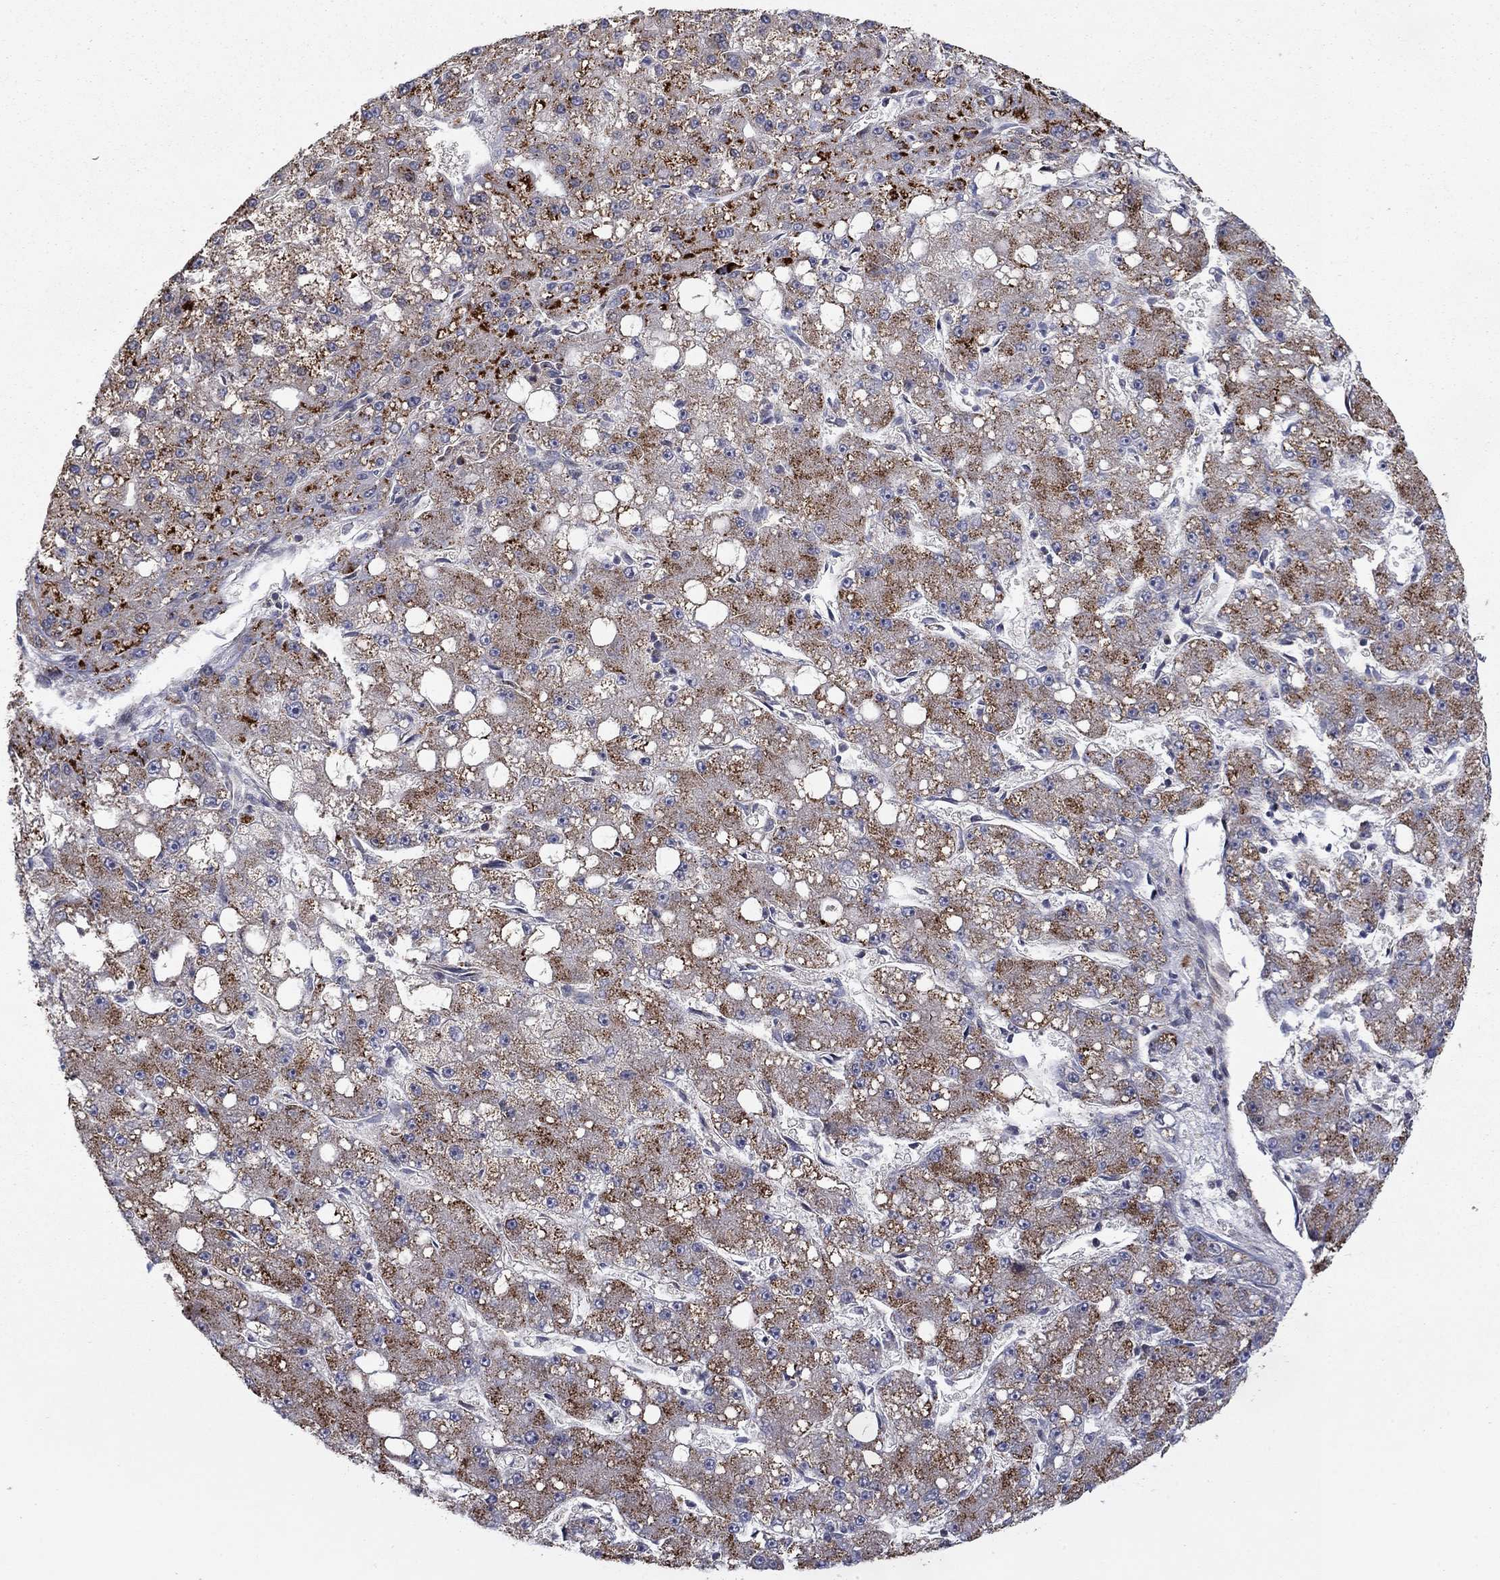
{"staining": {"intensity": "strong", "quantity": "25%-75%", "location": "cytoplasmic/membranous"}, "tissue": "liver cancer", "cell_type": "Tumor cells", "image_type": "cancer", "snomed": [{"axis": "morphology", "description": "Carcinoma, Hepatocellular, NOS"}, {"axis": "topography", "description": "Liver"}], "caption": "High-power microscopy captured an immunohistochemistry (IHC) micrograph of liver cancer, revealing strong cytoplasmic/membranous positivity in about 25%-75% of tumor cells.", "gene": "LPCAT4", "patient": {"sex": "male", "age": 67}}